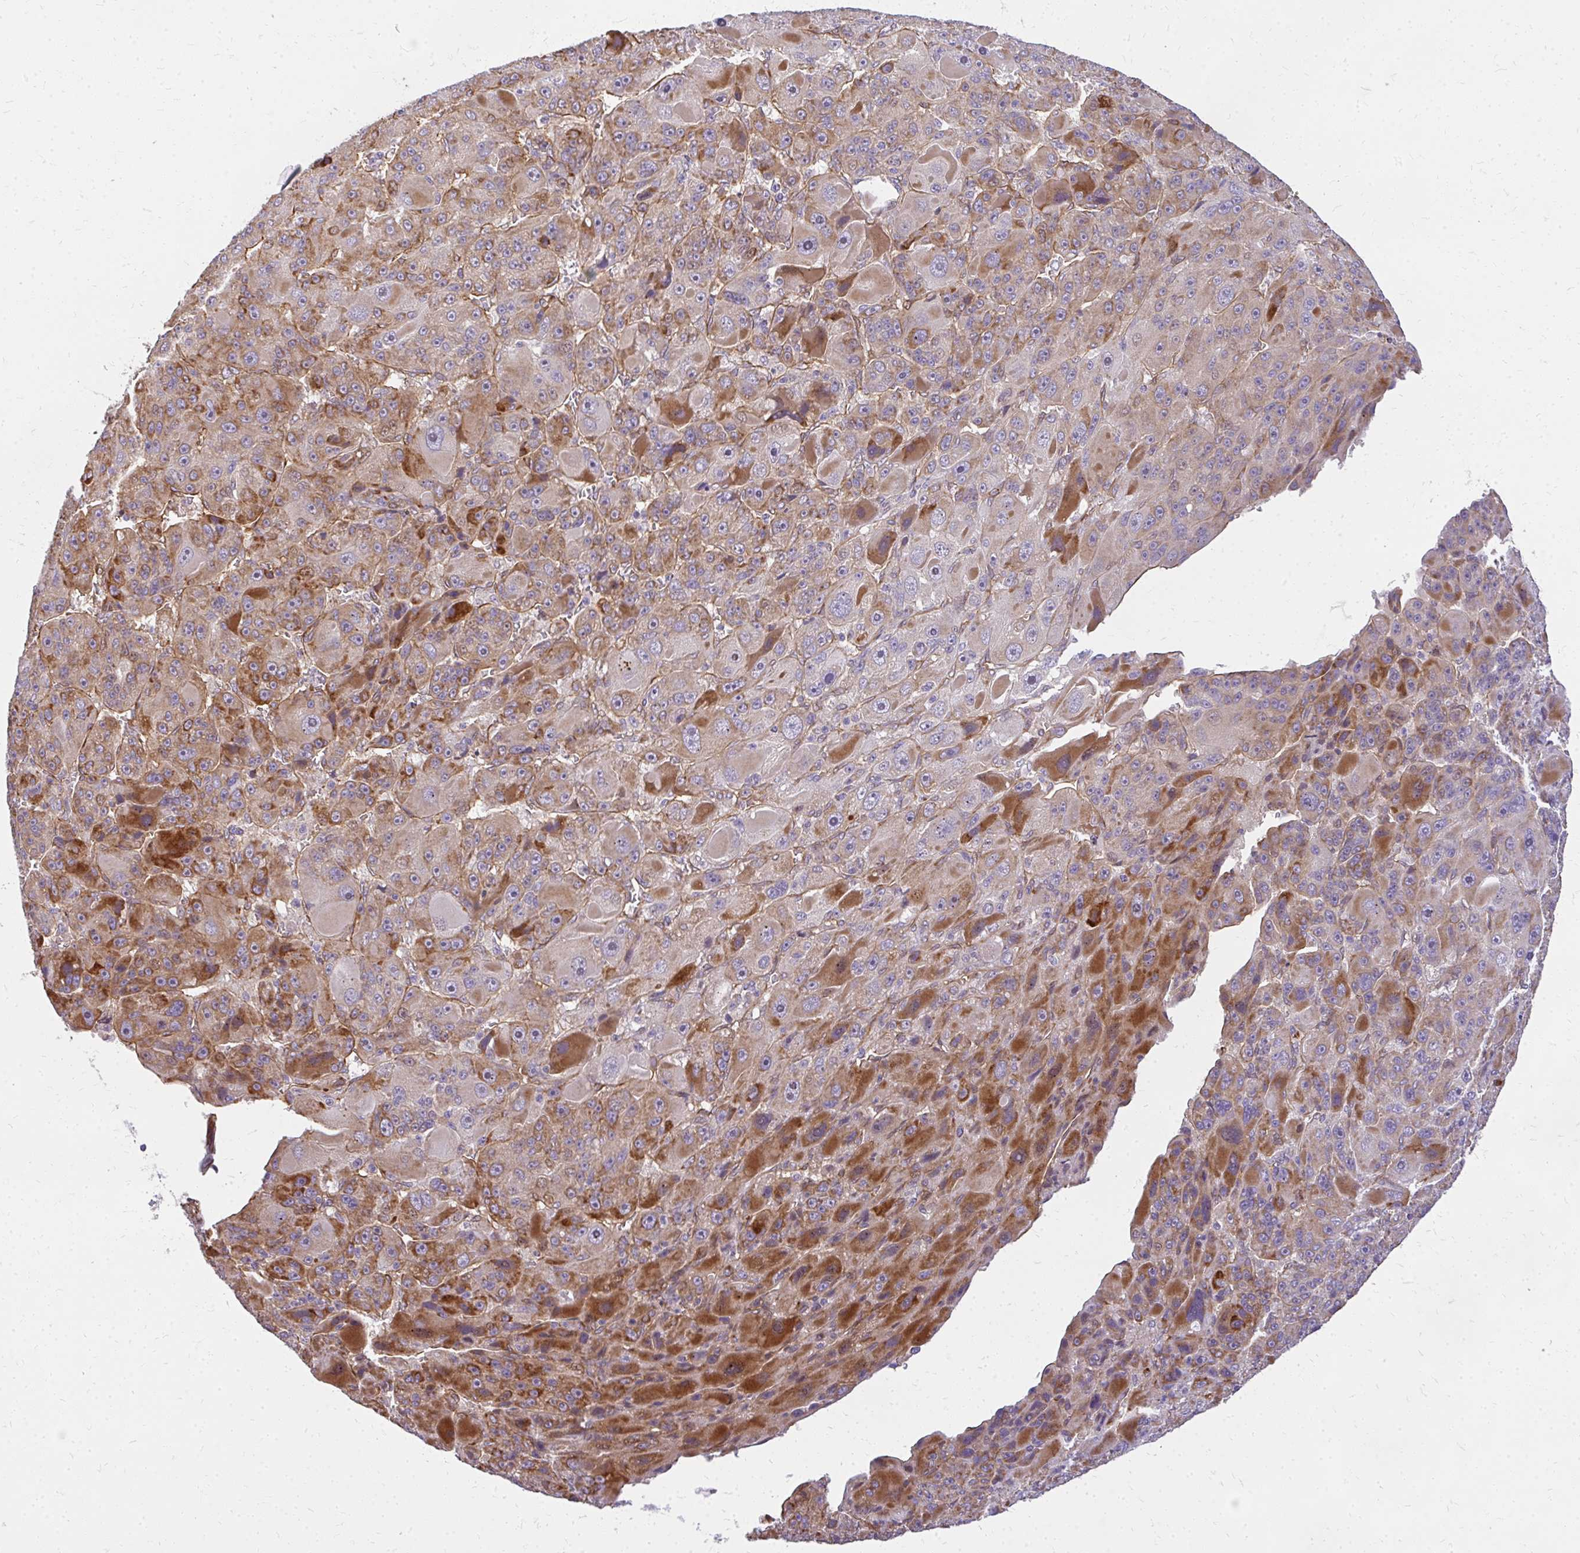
{"staining": {"intensity": "strong", "quantity": "<25%", "location": "cytoplasmic/membranous"}, "tissue": "liver cancer", "cell_type": "Tumor cells", "image_type": "cancer", "snomed": [{"axis": "morphology", "description": "Carcinoma, Hepatocellular, NOS"}, {"axis": "topography", "description": "Liver"}], "caption": "Tumor cells show medium levels of strong cytoplasmic/membranous staining in approximately <25% of cells in hepatocellular carcinoma (liver).", "gene": "RSKR", "patient": {"sex": "male", "age": 76}}